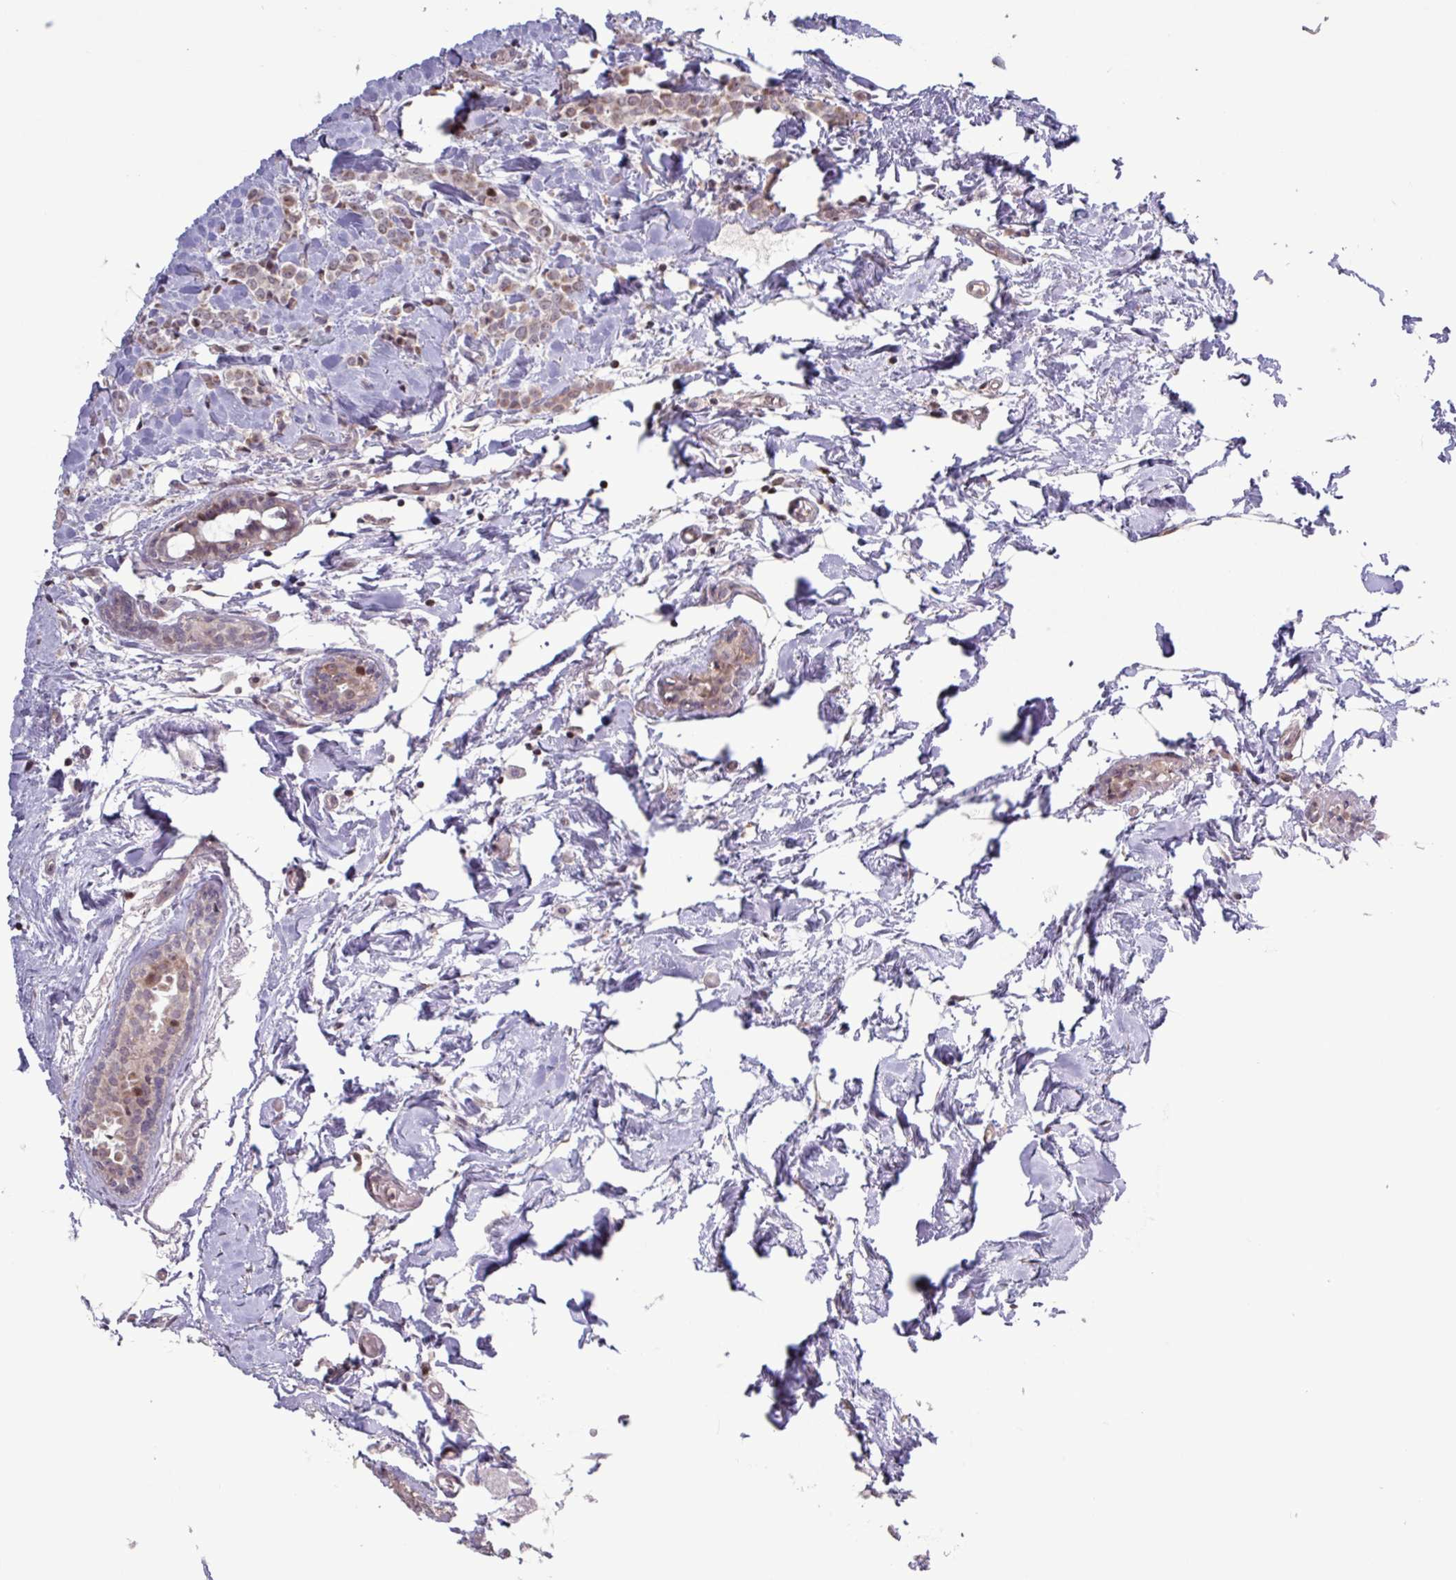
{"staining": {"intensity": "weak", "quantity": ">75%", "location": "cytoplasmic/membranous"}, "tissue": "breast cancer", "cell_type": "Tumor cells", "image_type": "cancer", "snomed": [{"axis": "morphology", "description": "Lobular carcinoma"}, {"axis": "topography", "description": "Breast"}], "caption": "A low amount of weak cytoplasmic/membranous expression is identified in about >75% of tumor cells in breast lobular carcinoma tissue. Immunohistochemistry (ihc) stains the protein in brown and the nuclei are stained blue.", "gene": "RTL3", "patient": {"sex": "female", "age": 84}}